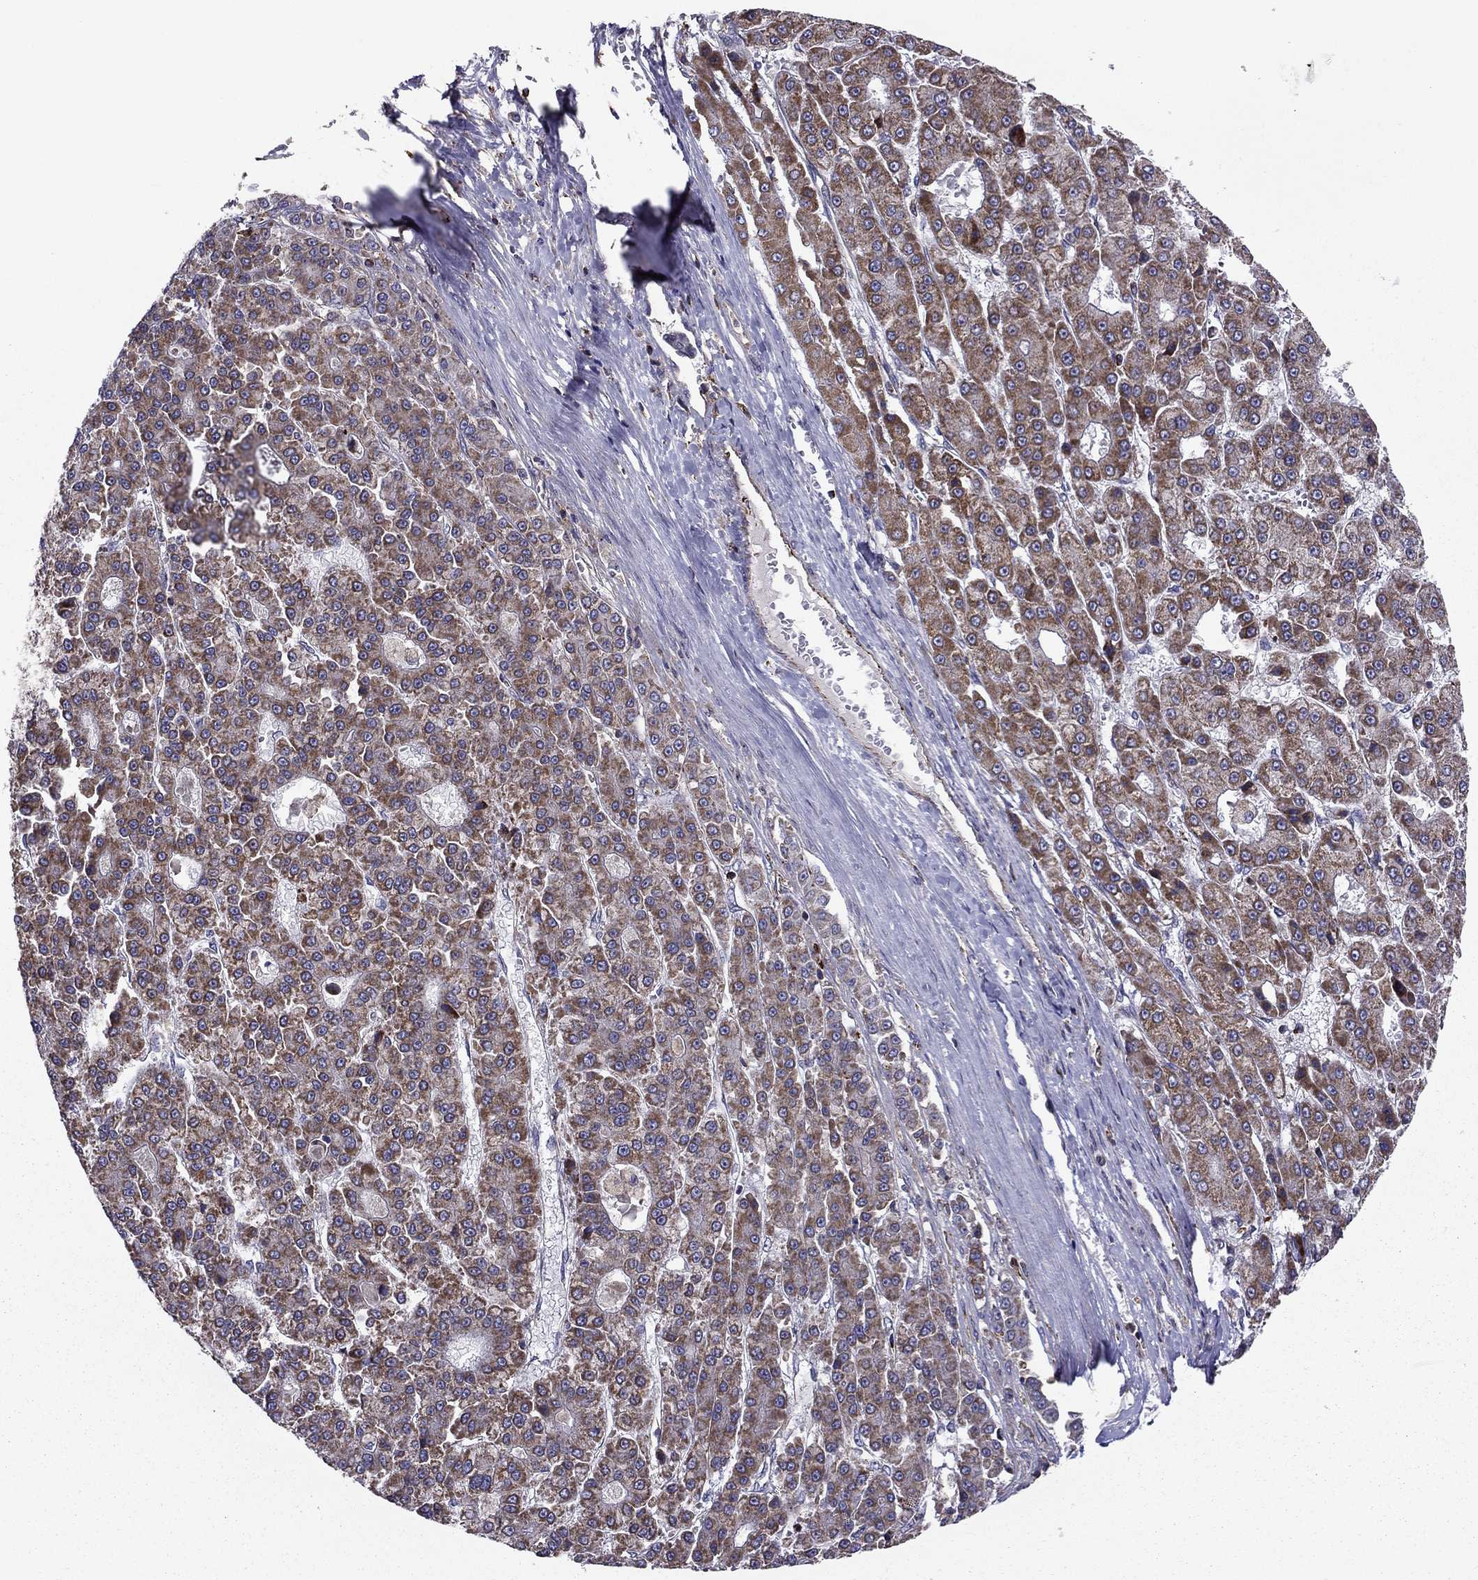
{"staining": {"intensity": "moderate", "quantity": "25%-75%", "location": "cytoplasmic/membranous"}, "tissue": "liver cancer", "cell_type": "Tumor cells", "image_type": "cancer", "snomed": [{"axis": "morphology", "description": "Carcinoma, Hepatocellular, NOS"}, {"axis": "topography", "description": "Liver"}], "caption": "Tumor cells demonstrate medium levels of moderate cytoplasmic/membranous expression in approximately 25%-75% of cells in human liver hepatocellular carcinoma.", "gene": "ALG6", "patient": {"sex": "male", "age": 70}}